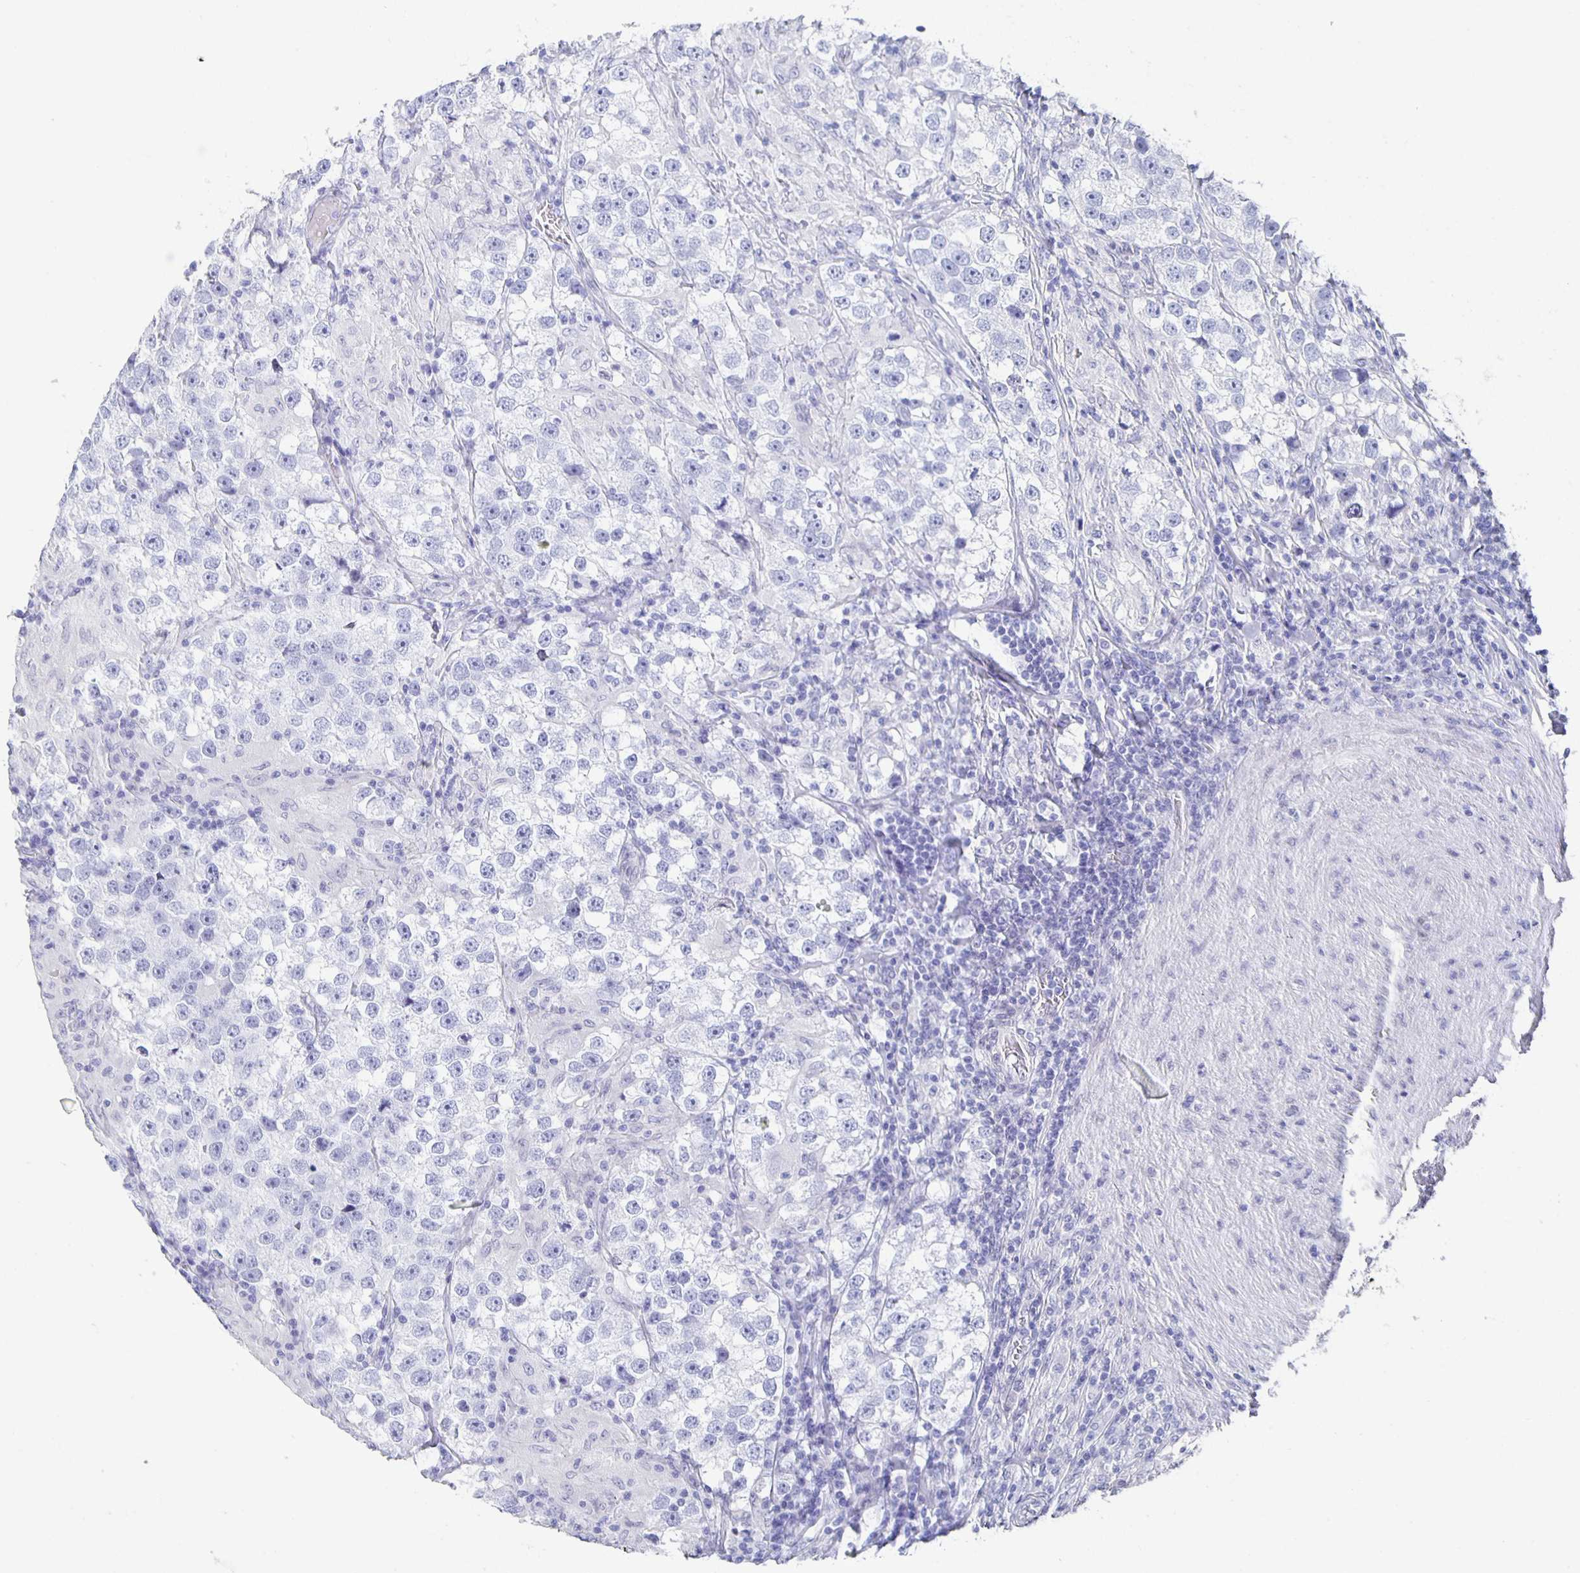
{"staining": {"intensity": "negative", "quantity": "none", "location": "none"}, "tissue": "testis cancer", "cell_type": "Tumor cells", "image_type": "cancer", "snomed": [{"axis": "morphology", "description": "Seminoma, NOS"}, {"axis": "topography", "description": "Testis"}], "caption": "This is a image of immunohistochemistry (IHC) staining of testis cancer (seminoma), which shows no positivity in tumor cells. (Stains: DAB immunohistochemistry with hematoxylin counter stain, Microscopy: brightfield microscopy at high magnification).", "gene": "CCDC17", "patient": {"sex": "male", "age": 46}}